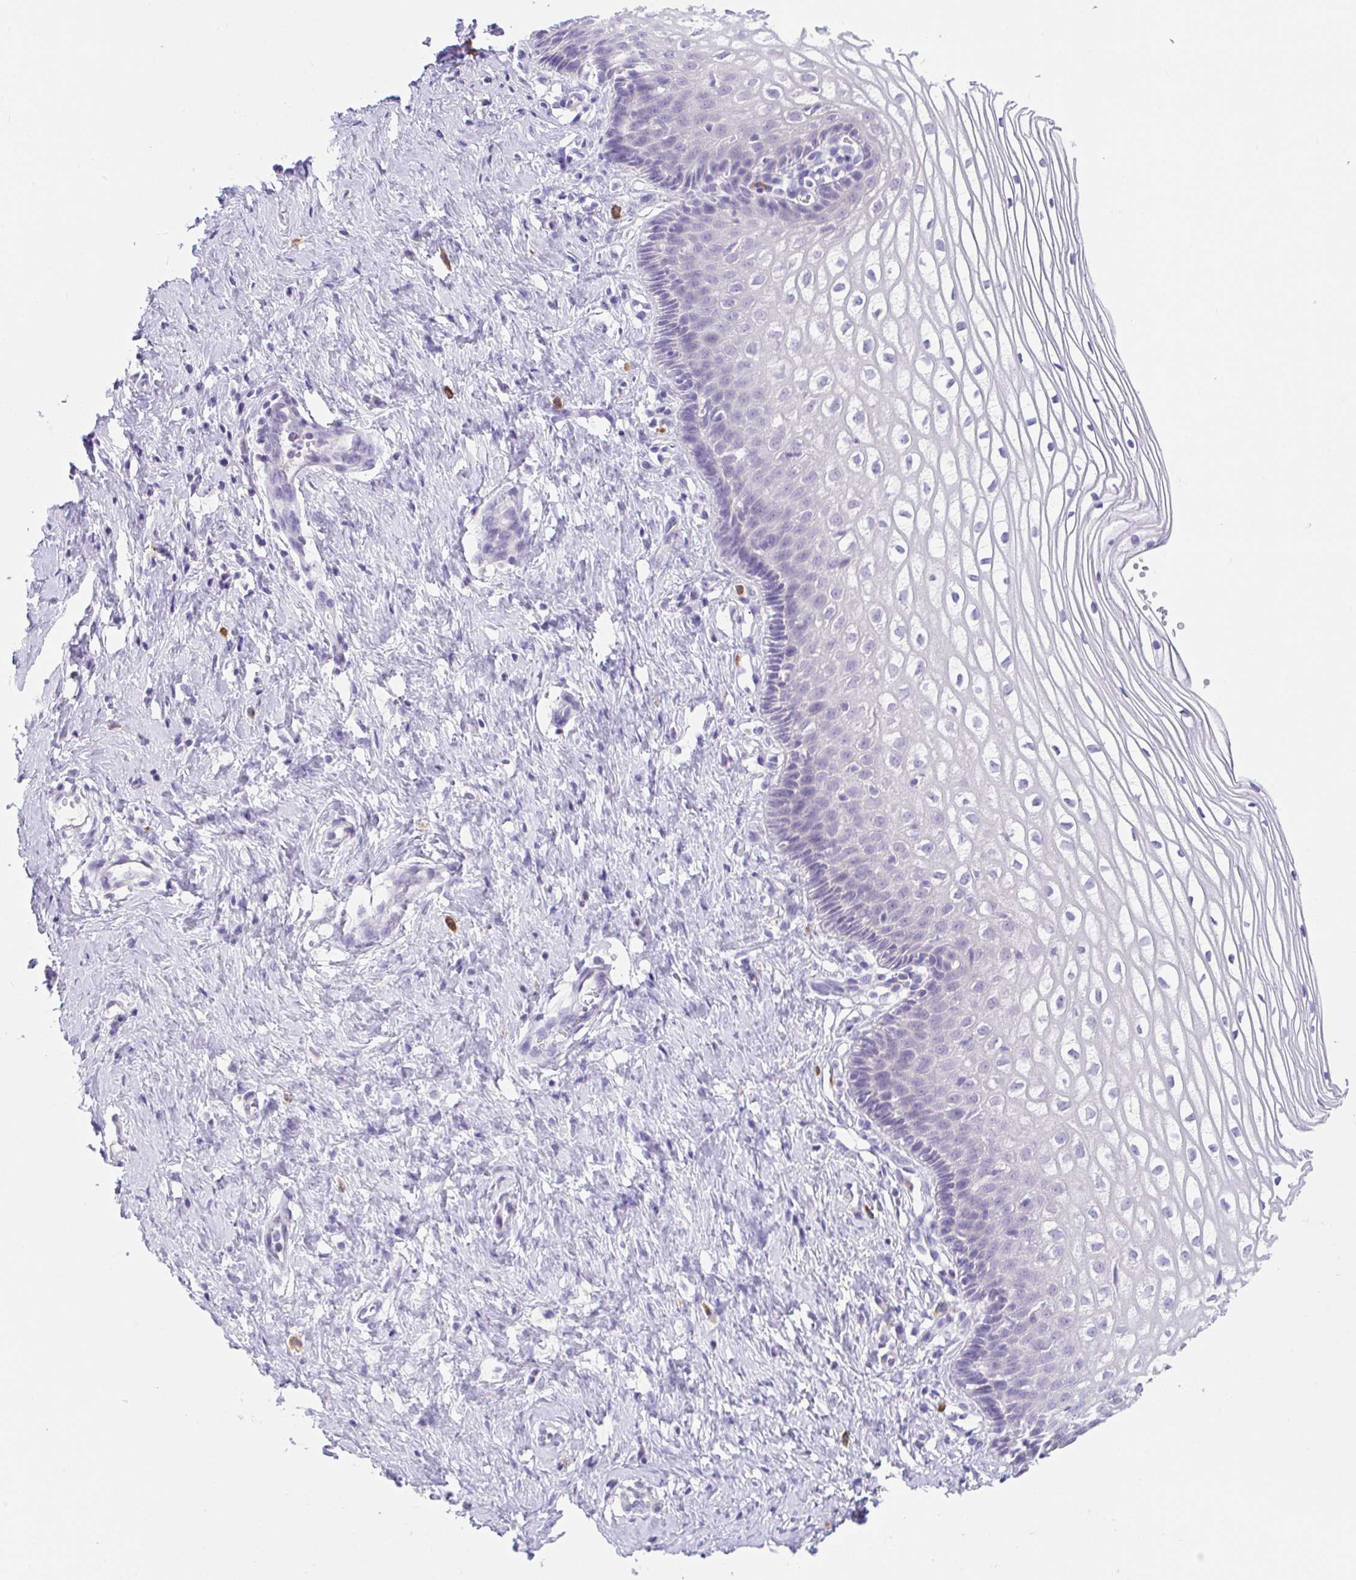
{"staining": {"intensity": "negative", "quantity": "none", "location": "none"}, "tissue": "cervix", "cell_type": "Glandular cells", "image_type": "normal", "snomed": [{"axis": "morphology", "description": "Normal tissue, NOS"}, {"axis": "topography", "description": "Cervix"}], "caption": "IHC of unremarkable cervix reveals no staining in glandular cells.", "gene": "HACD4", "patient": {"sex": "female", "age": 36}}